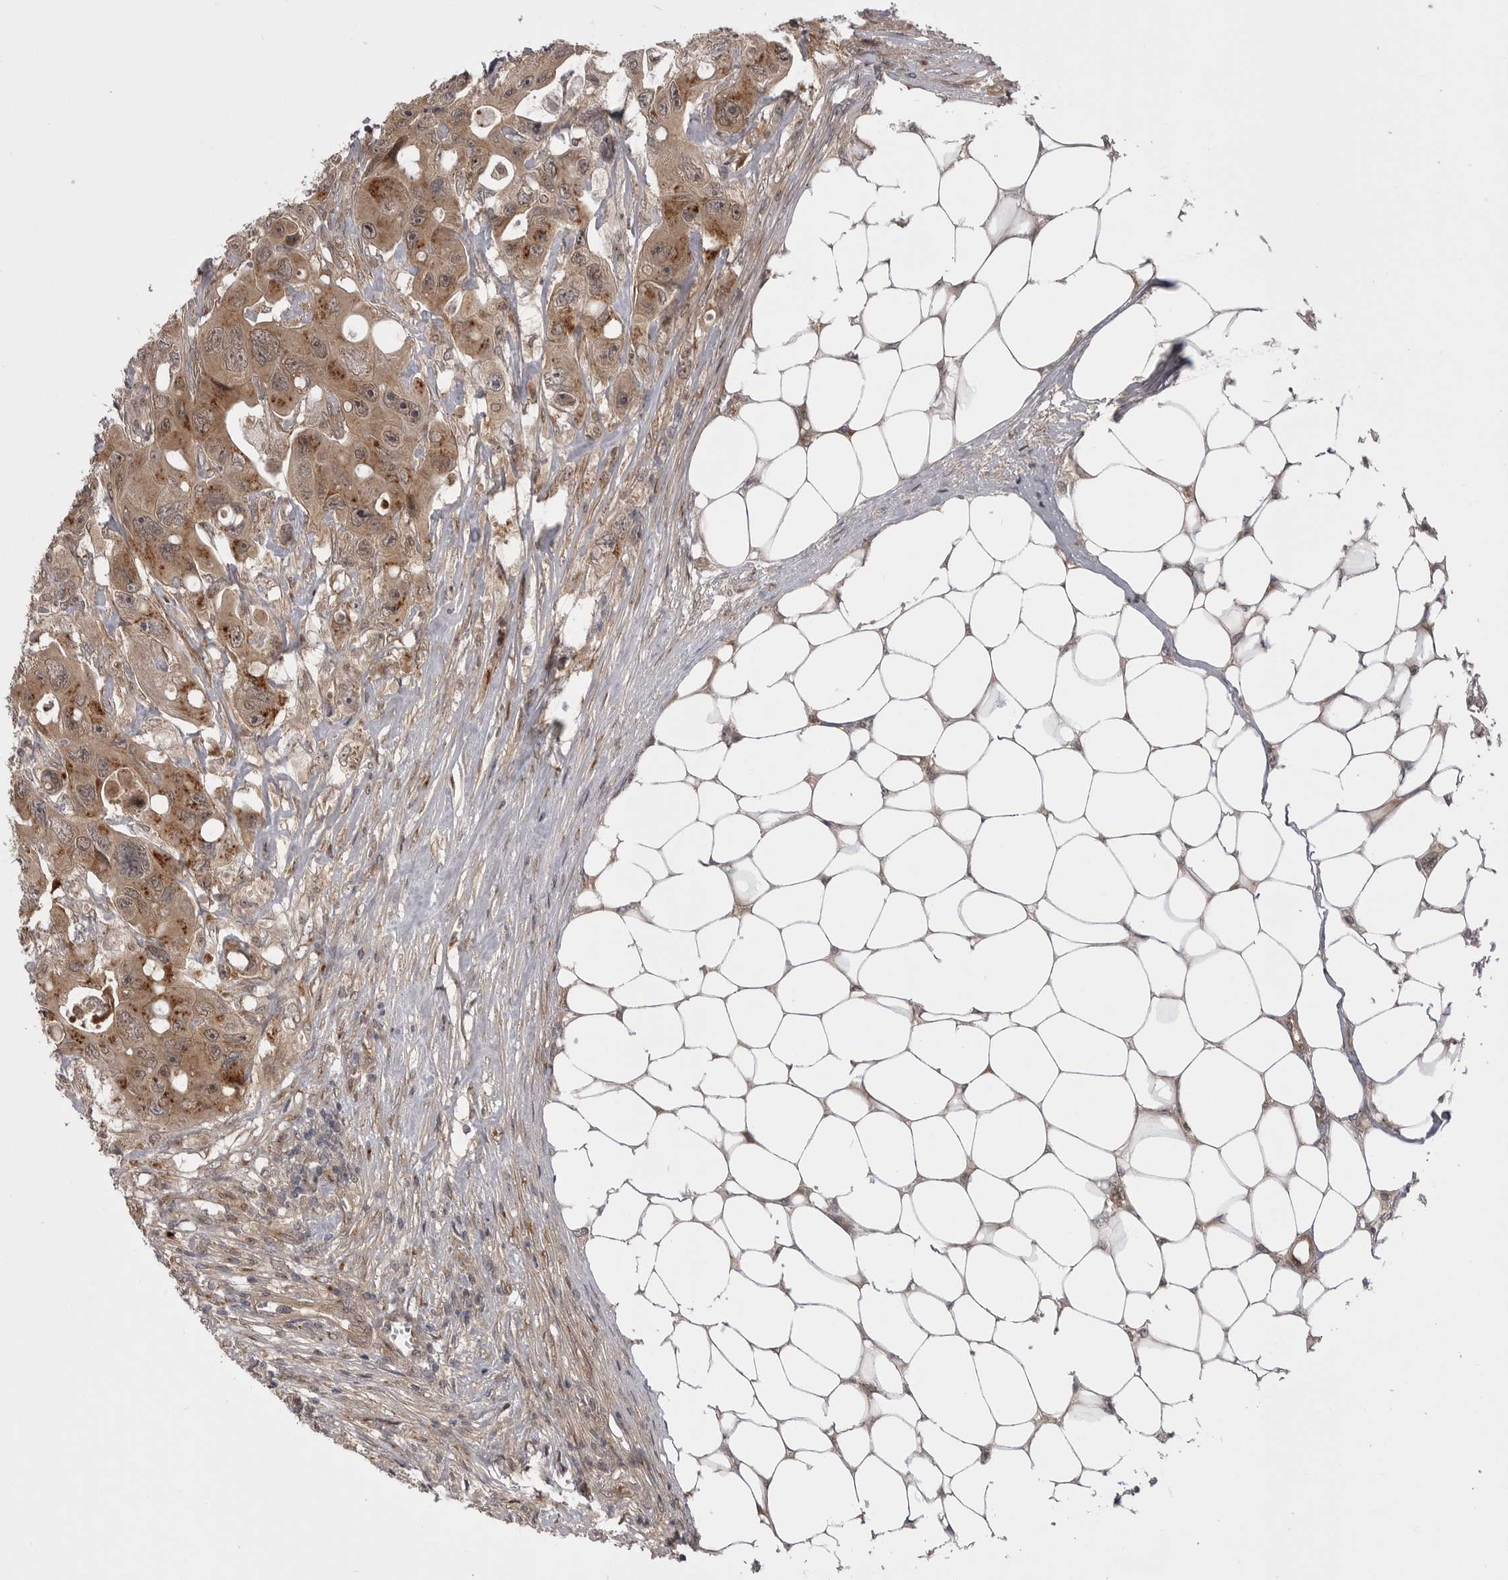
{"staining": {"intensity": "moderate", "quantity": ">75%", "location": "cytoplasmic/membranous"}, "tissue": "colorectal cancer", "cell_type": "Tumor cells", "image_type": "cancer", "snomed": [{"axis": "morphology", "description": "Adenocarcinoma, NOS"}, {"axis": "topography", "description": "Colon"}], "caption": "IHC staining of colorectal cancer, which demonstrates medium levels of moderate cytoplasmic/membranous expression in about >75% of tumor cells indicating moderate cytoplasmic/membranous protein expression. The staining was performed using DAB (brown) for protein detection and nuclei were counterstained in hematoxylin (blue).", "gene": "PDCL", "patient": {"sex": "female", "age": 46}}